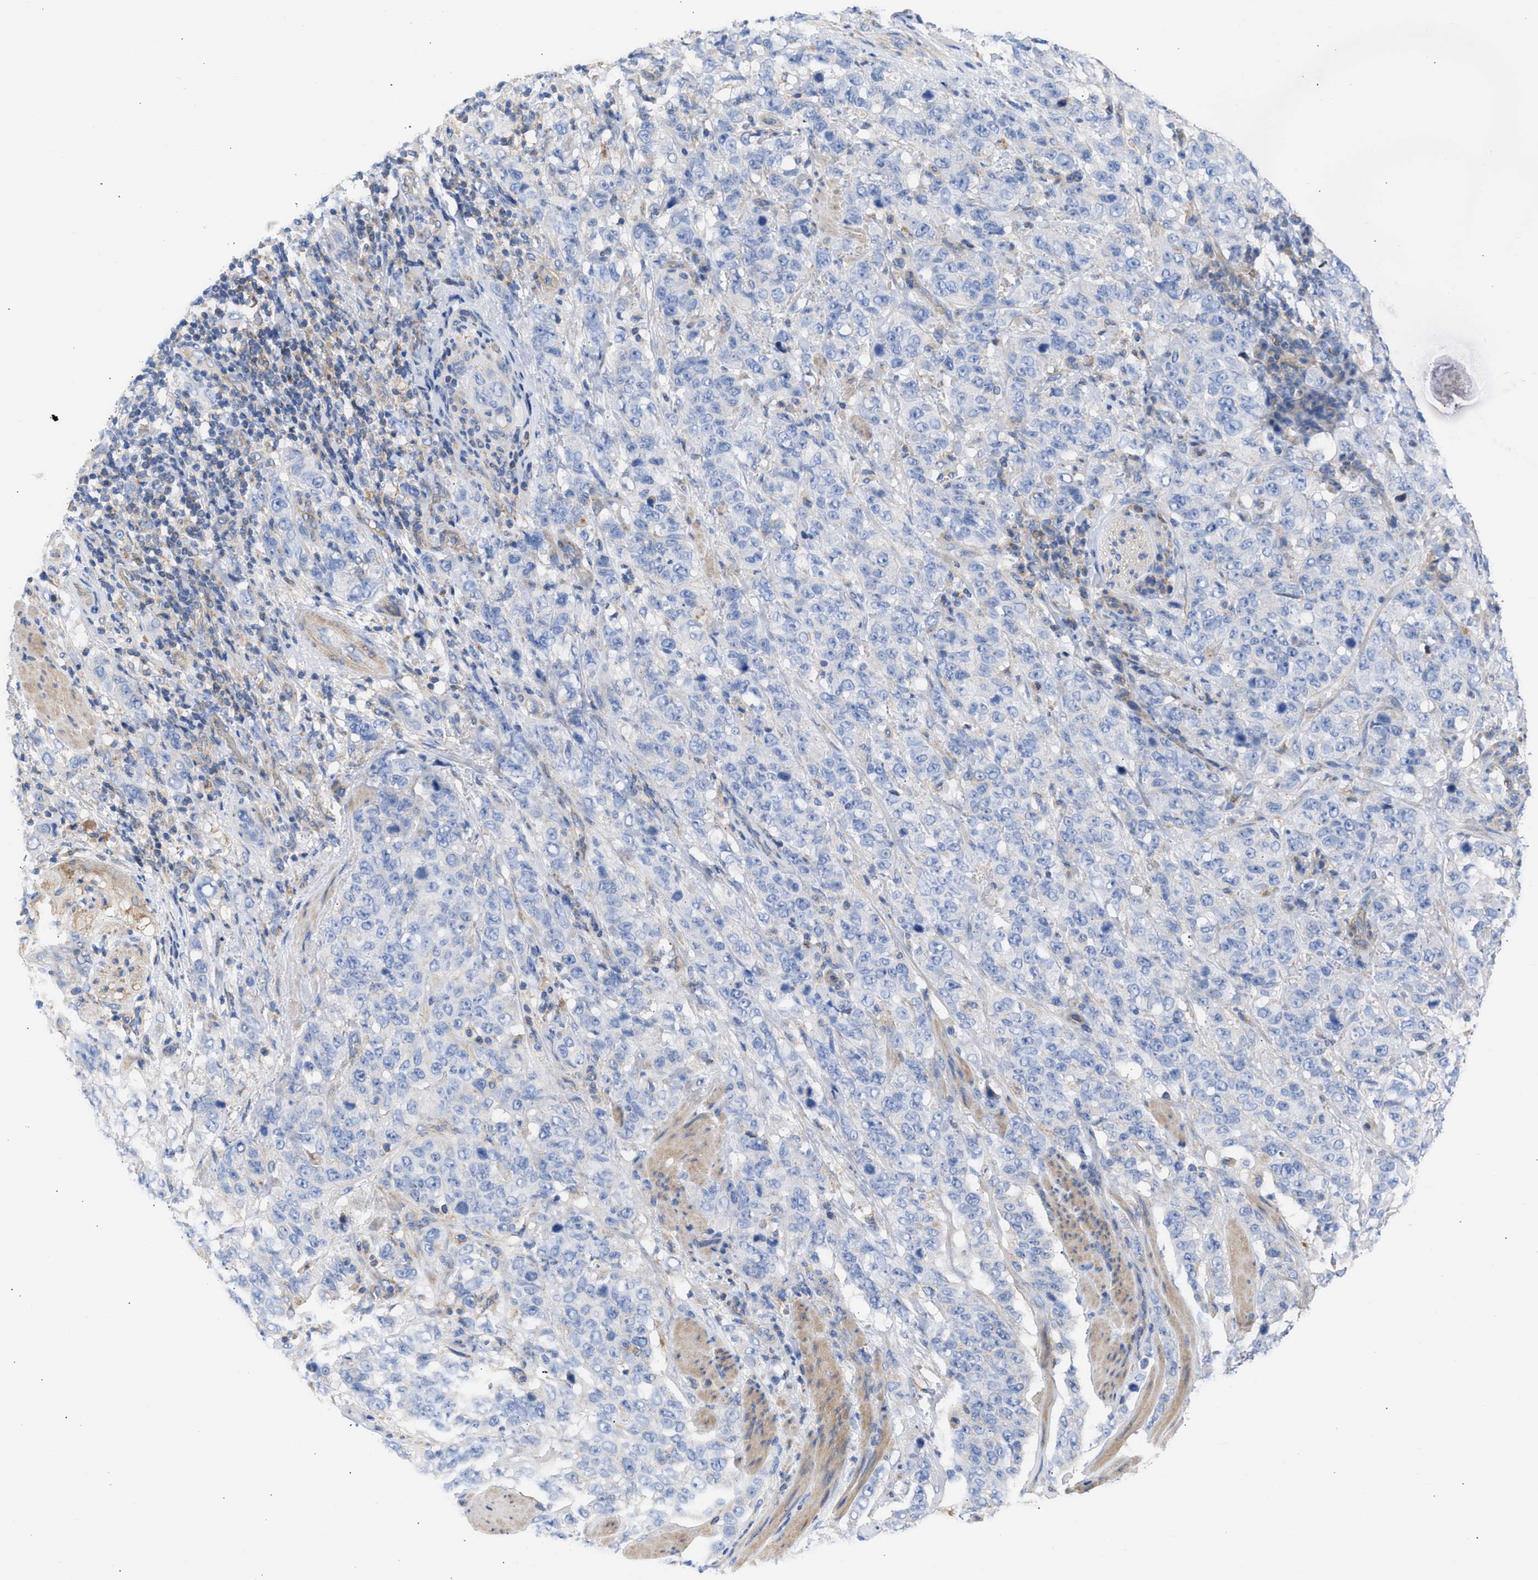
{"staining": {"intensity": "negative", "quantity": "none", "location": "none"}, "tissue": "stomach cancer", "cell_type": "Tumor cells", "image_type": "cancer", "snomed": [{"axis": "morphology", "description": "Adenocarcinoma, NOS"}, {"axis": "topography", "description": "Stomach"}], "caption": "This is a histopathology image of immunohistochemistry staining of stomach adenocarcinoma, which shows no expression in tumor cells.", "gene": "BTG3", "patient": {"sex": "male", "age": 48}}